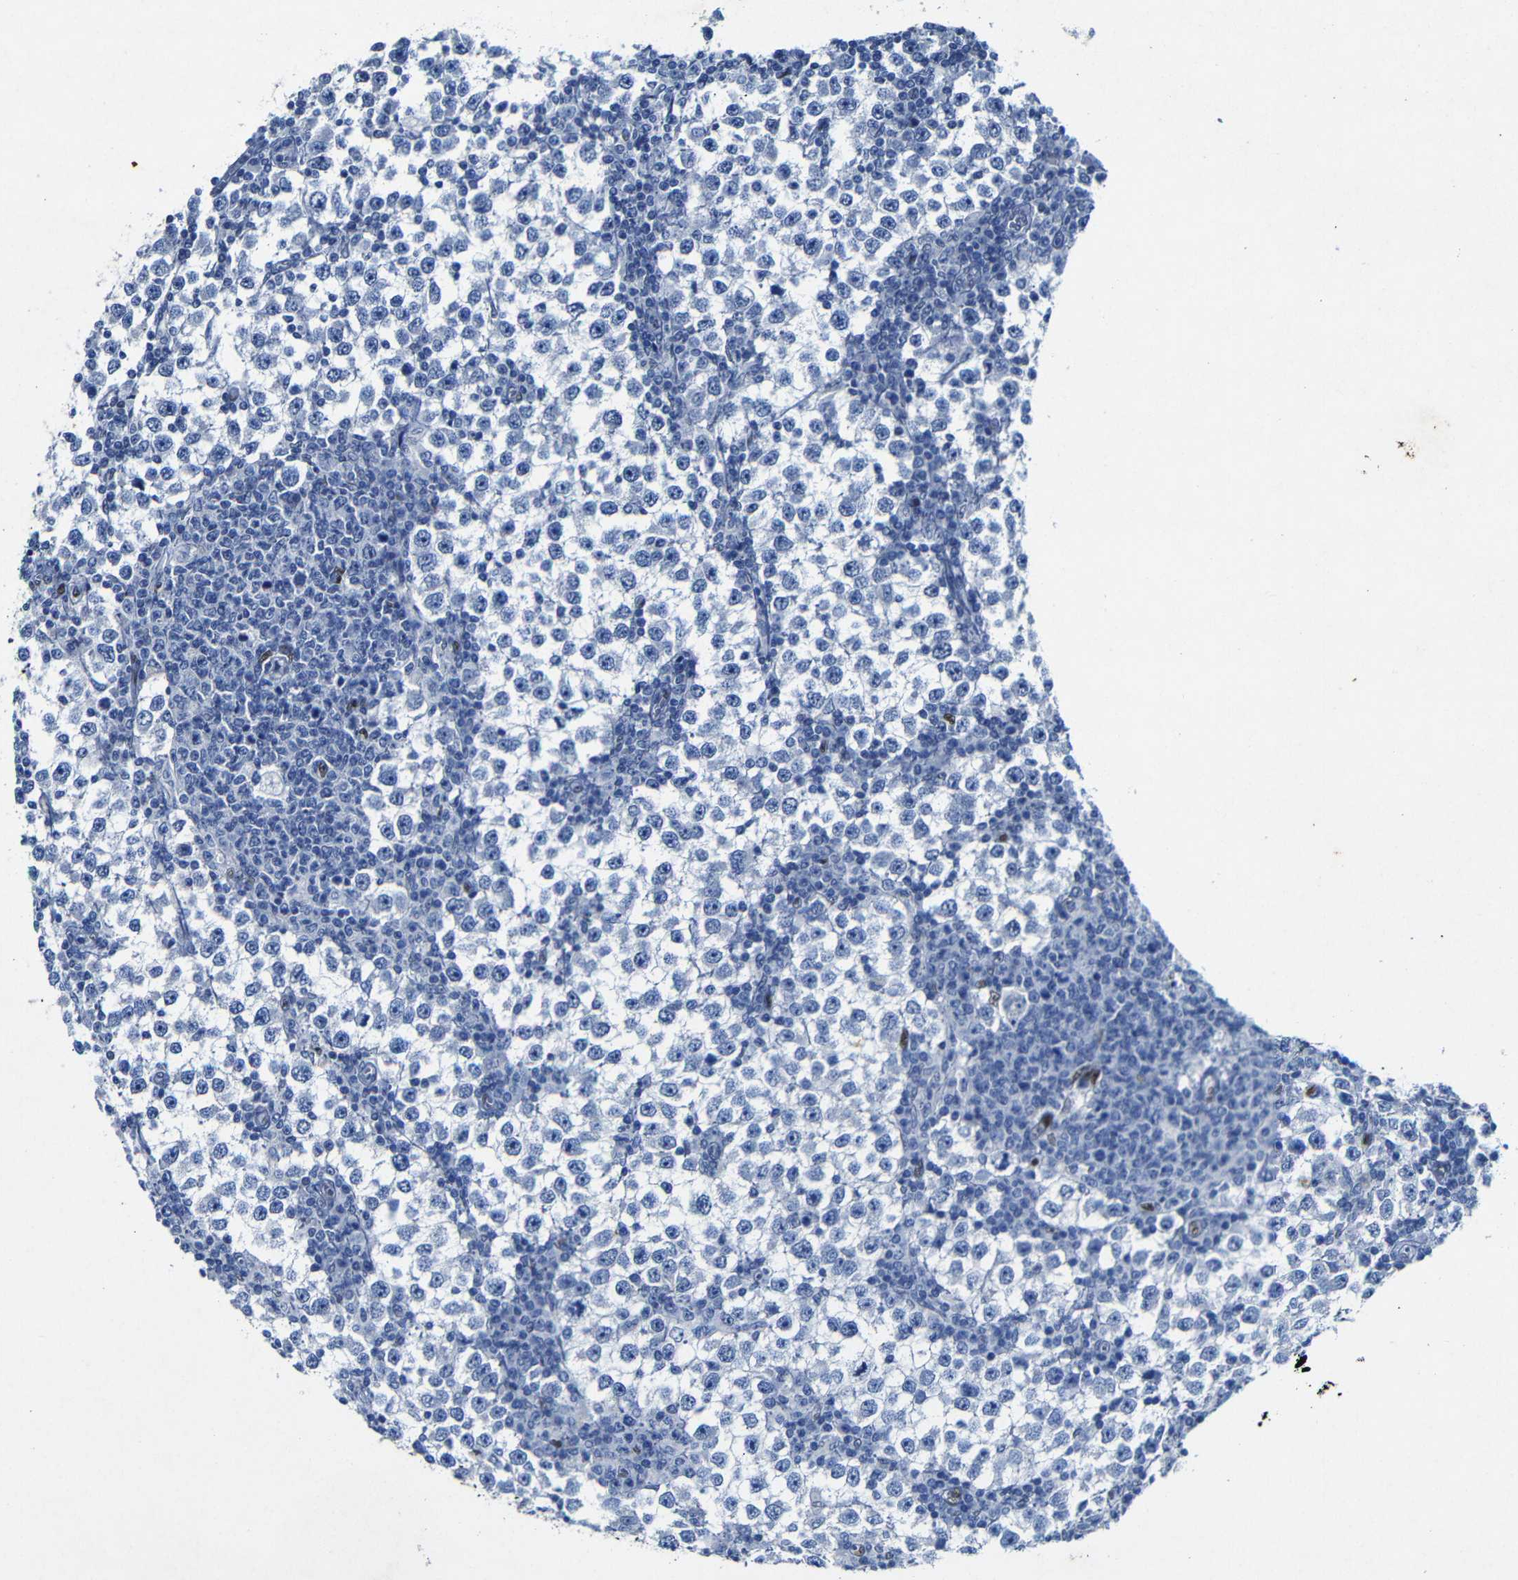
{"staining": {"intensity": "negative", "quantity": "none", "location": "none"}, "tissue": "testis cancer", "cell_type": "Tumor cells", "image_type": "cancer", "snomed": [{"axis": "morphology", "description": "Seminoma, NOS"}, {"axis": "topography", "description": "Testis"}], "caption": "The micrograph shows no staining of tumor cells in testis cancer.", "gene": "FOSL2", "patient": {"sex": "male", "age": 65}}